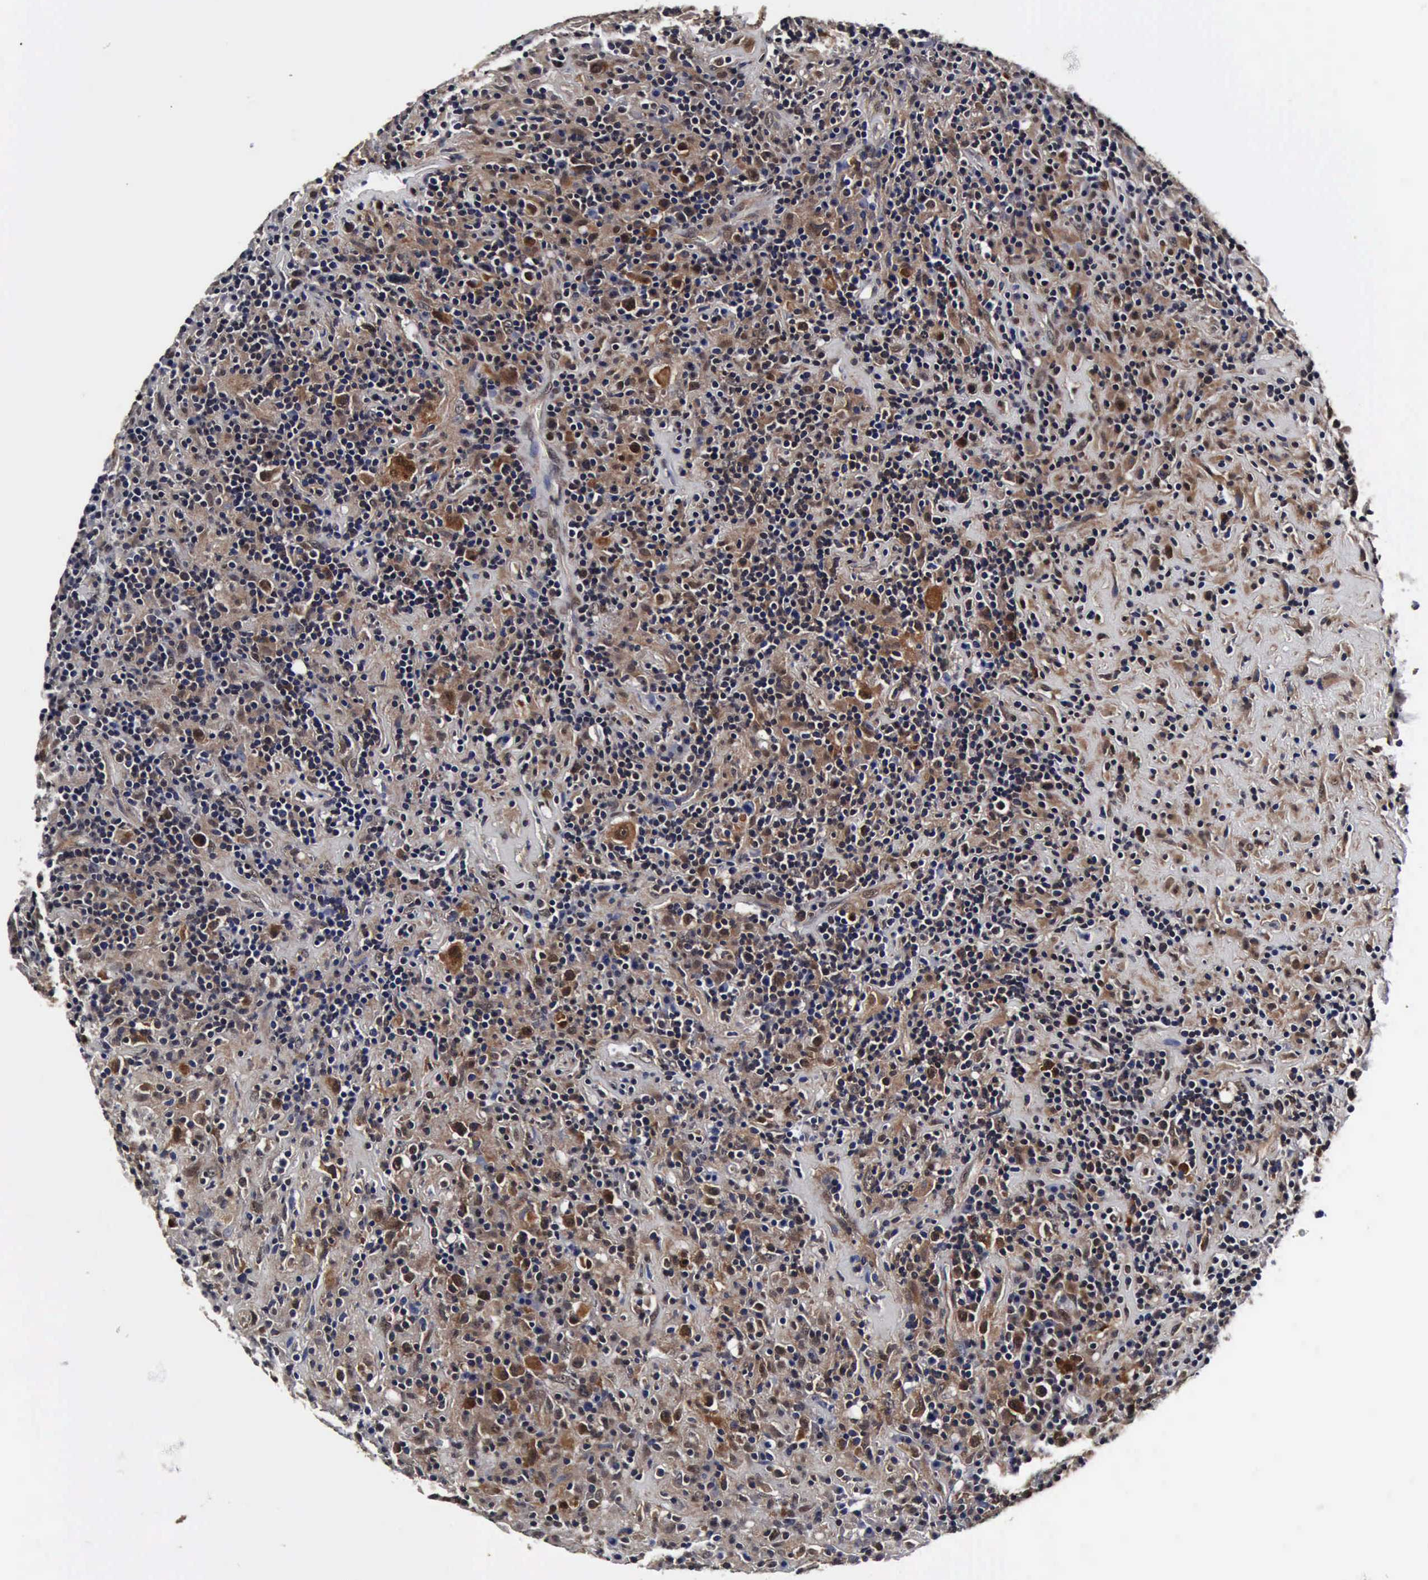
{"staining": {"intensity": "weak", "quantity": "25%-75%", "location": "cytoplasmic/membranous,nuclear"}, "tissue": "lymphoma", "cell_type": "Tumor cells", "image_type": "cancer", "snomed": [{"axis": "morphology", "description": "Hodgkin's disease, NOS"}, {"axis": "topography", "description": "Lymph node"}], "caption": "Hodgkin's disease stained with IHC exhibits weak cytoplasmic/membranous and nuclear expression in about 25%-75% of tumor cells.", "gene": "UBC", "patient": {"sex": "male", "age": 46}}